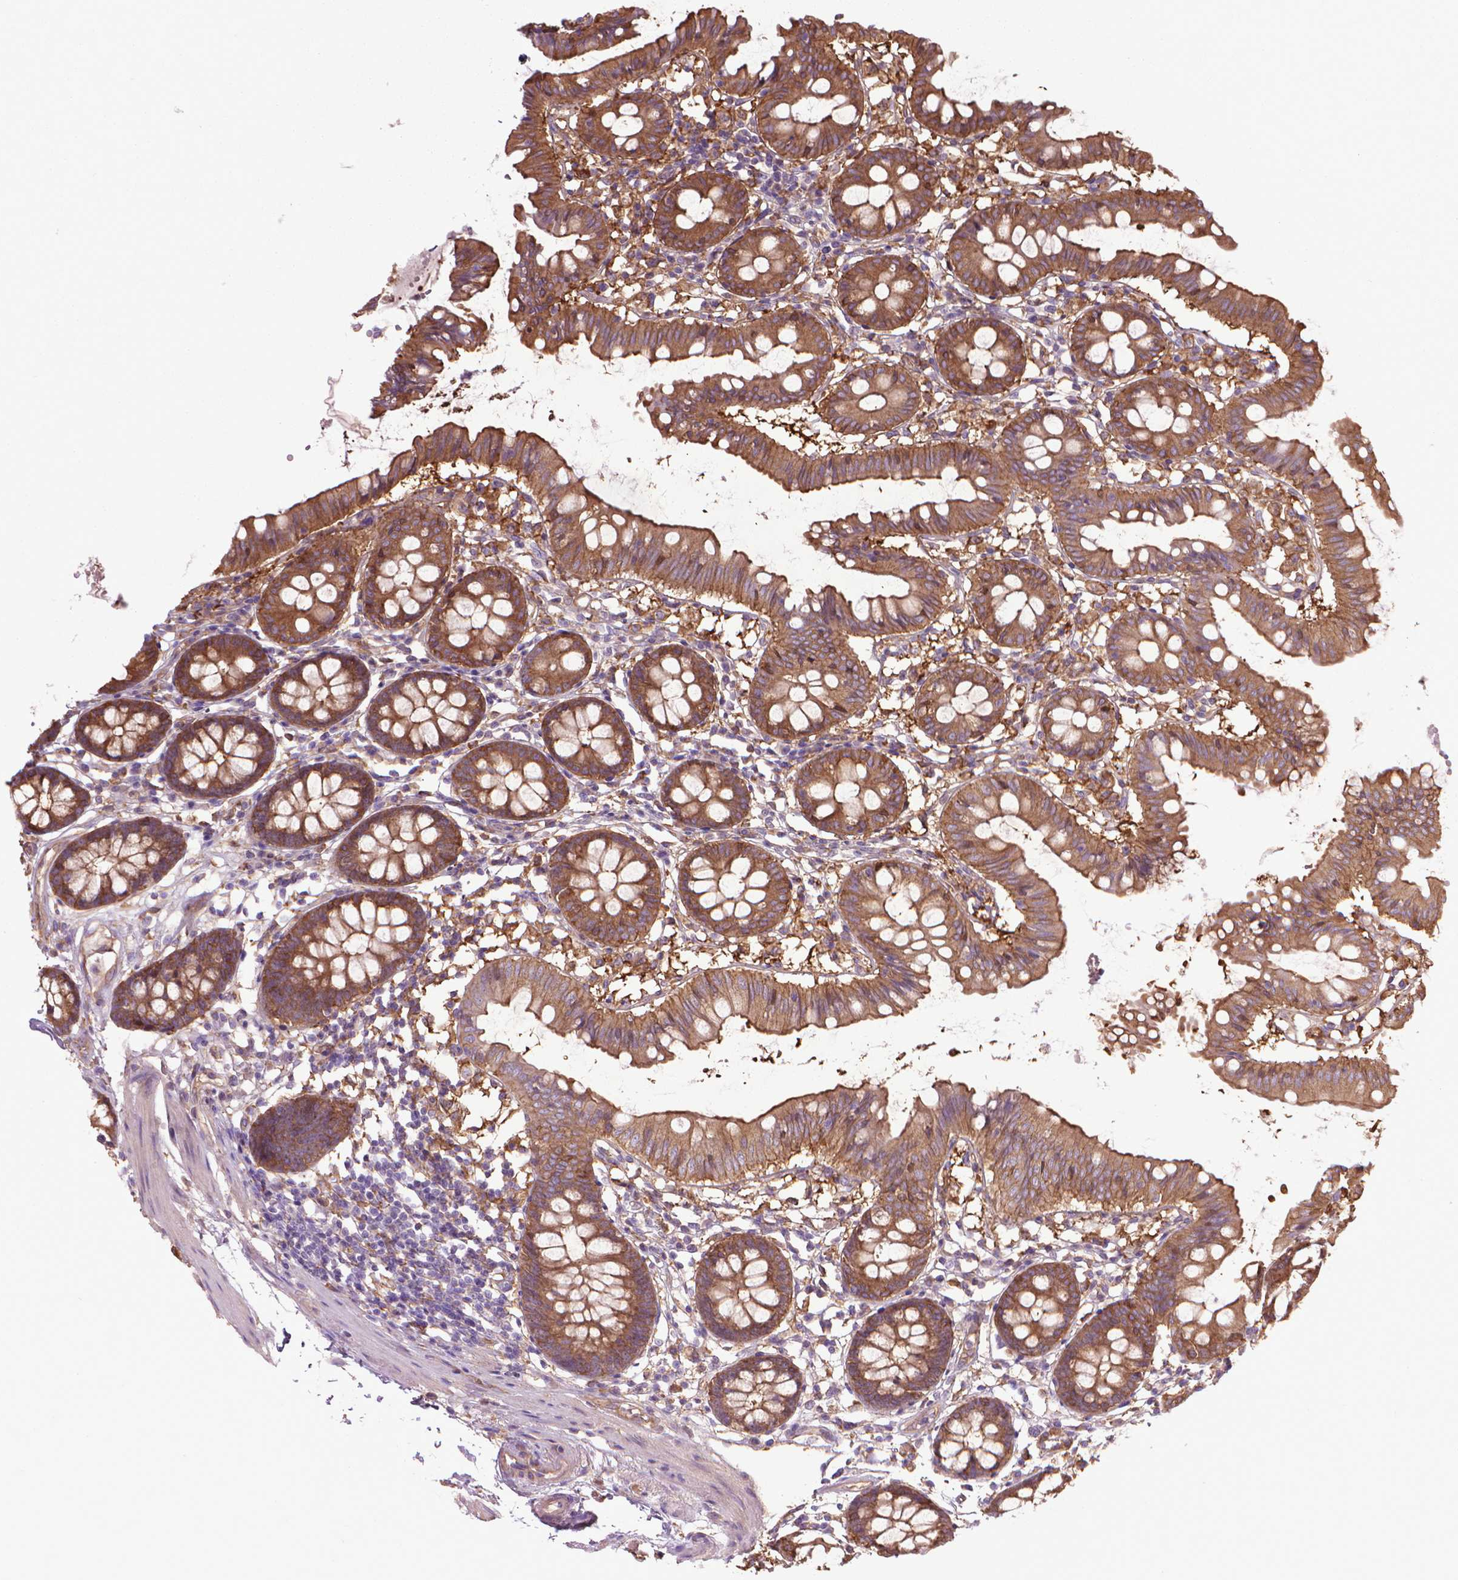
{"staining": {"intensity": "weak", "quantity": ">75%", "location": "cytoplasmic/membranous"}, "tissue": "colon", "cell_type": "Endothelial cells", "image_type": "normal", "snomed": [{"axis": "morphology", "description": "Normal tissue, NOS"}, {"axis": "topography", "description": "Colon"}], "caption": "Brown immunohistochemical staining in unremarkable human colon reveals weak cytoplasmic/membranous positivity in about >75% of endothelial cells. The staining was performed using DAB (3,3'-diaminobenzidine) to visualize the protein expression in brown, while the nuclei were stained in blue with hematoxylin (Magnification: 20x).", "gene": "CORO1B", "patient": {"sex": "female", "age": 84}}